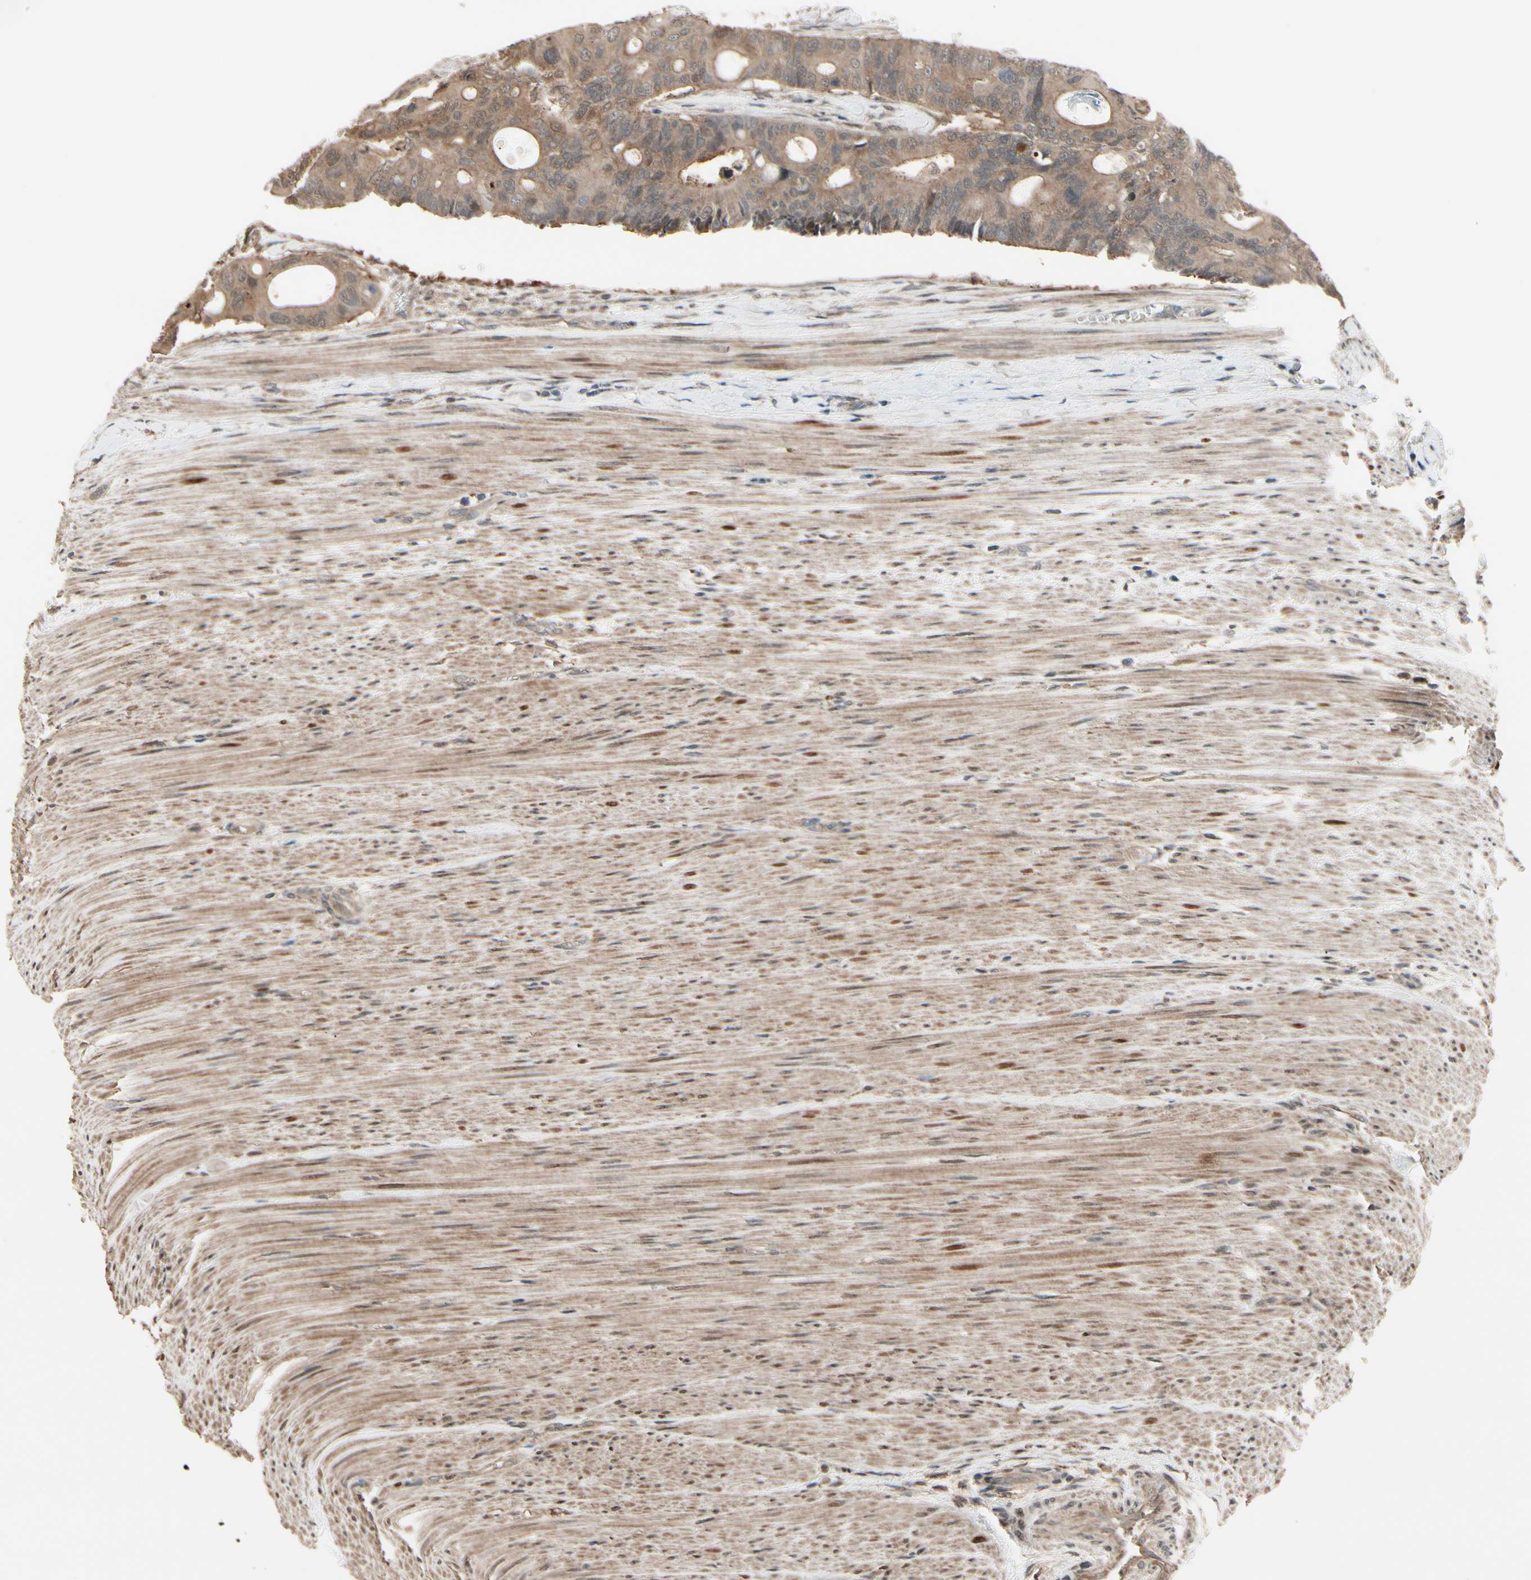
{"staining": {"intensity": "weak", "quantity": ">75%", "location": "cytoplasmic/membranous"}, "tissue": "colorectal cancer", "cell_type": "Tumor cells", "image_type": "cancer", "snomed": [{"axis": "morphology", "description": "Adenocarcinoma, NOS"}, {"axis": "topography", "description": "Colon"}], "caption": "IHC of human colorectal cancer (adenocarcinoma) demonstrates low levels of weak cytoplasmic/membranous positivity in approximately >75% of tumor cells.", "gene": "CSF1R", "patient": {"sex": "female", "age": 57}}